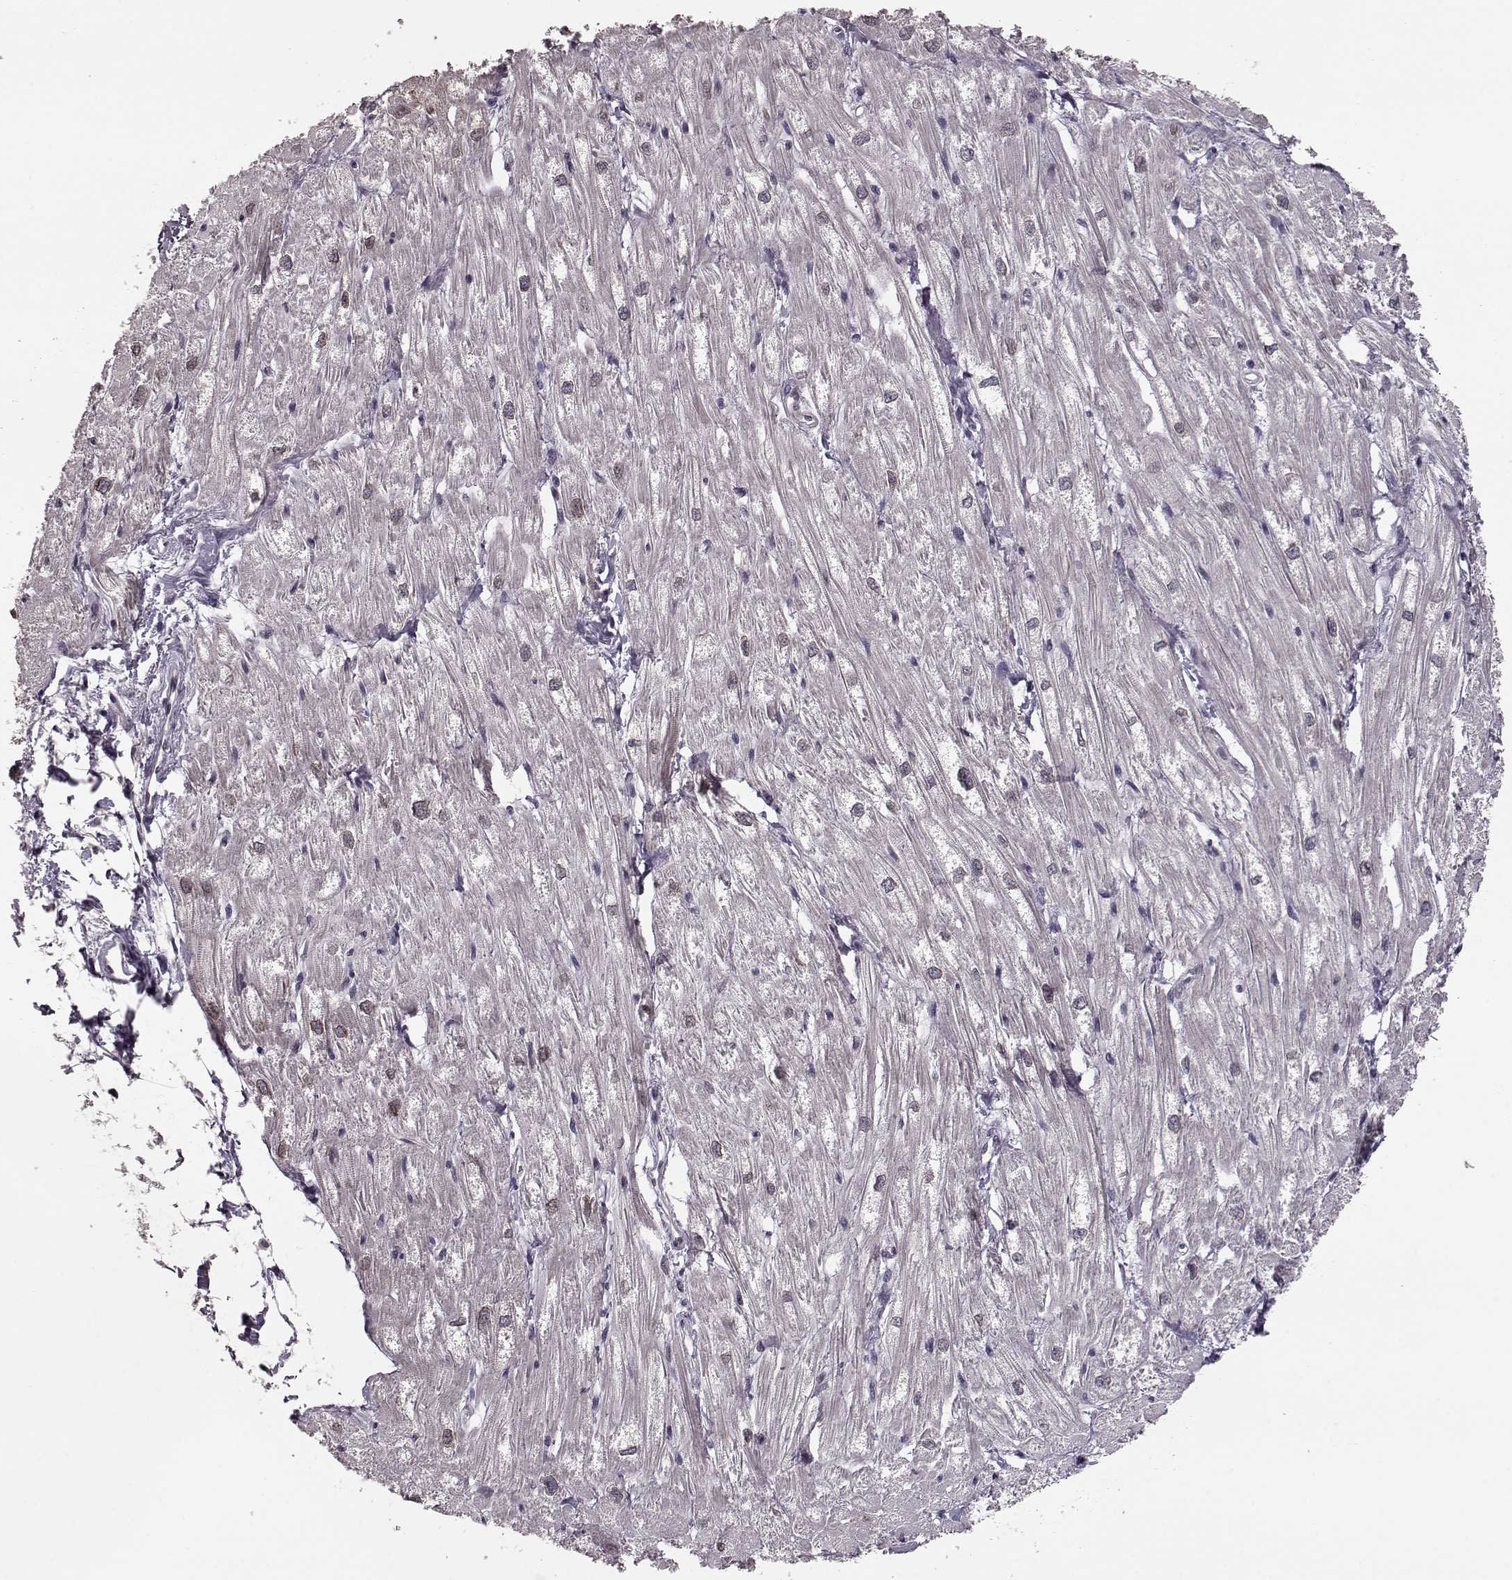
{"staining": {"intensity": "weak", "quantity": ">75%", "location": "cytoplasmic/membranous,nuclear"}, "tissue": "heart muscle", "cell_type": "Cardiomyocytes", "image_type": "normal", "snomed": [{"axis": "morphology", "description": "Normal tissue, NOS"}, {"axis": "topography", "description": "Heart"}], "caption": "Immunohistochemical staining of normal human heart muscle shows weak cytoplasmic/membranous,nuclear protein positivity in approximately >75% of cardiomyocytes. (brown staining indicates protein expression, while blue staining denotes nuclei).", "gene": "NUP37", "patient": {"sex": "male", "age": 61}}